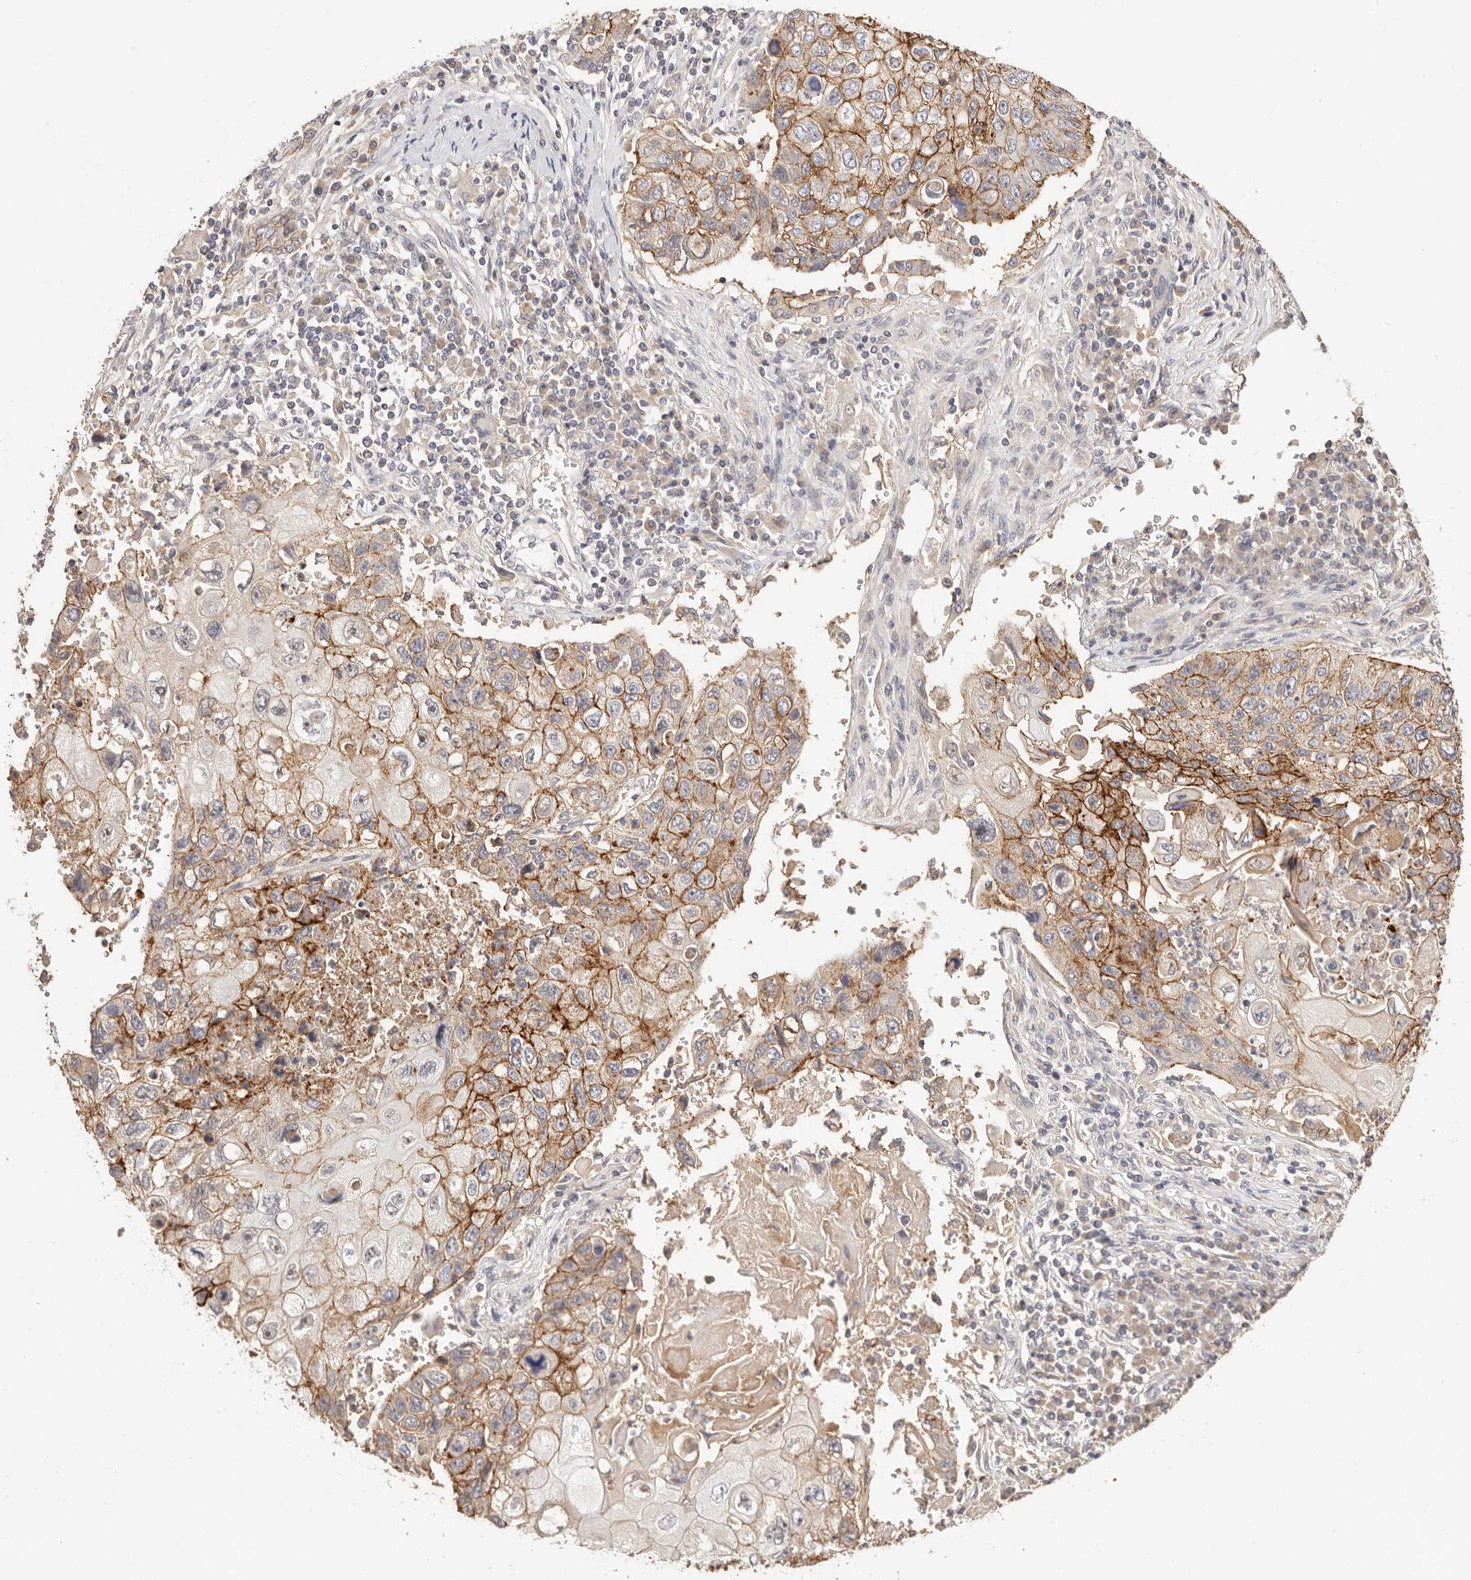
{"staining": {"intensity": "moderate", "quantity": ">75%", "location": "cytoplasmic/membranous"}, "tissue": "lung cancer", "cell_type": "Tumor cells", "image_type": "cancer", "snomed": [{"axis": "morphology", "description": "Squamous cell carcinoma, NOS"}, {"axis": "topography", "description": "Lung"}], "caption": "Protein positivity by IHC shows moderate cytoplasmic/membranous expression in about >75% of tumor cells in lung cancer. The staining was performed using DAB to visualize the protein expression in brown, while the nuclei were stained in blue with hematoxylin (Magnification: 20x).", "gene": "CXADR", "patient": {"sex": "male", "age": 61}}